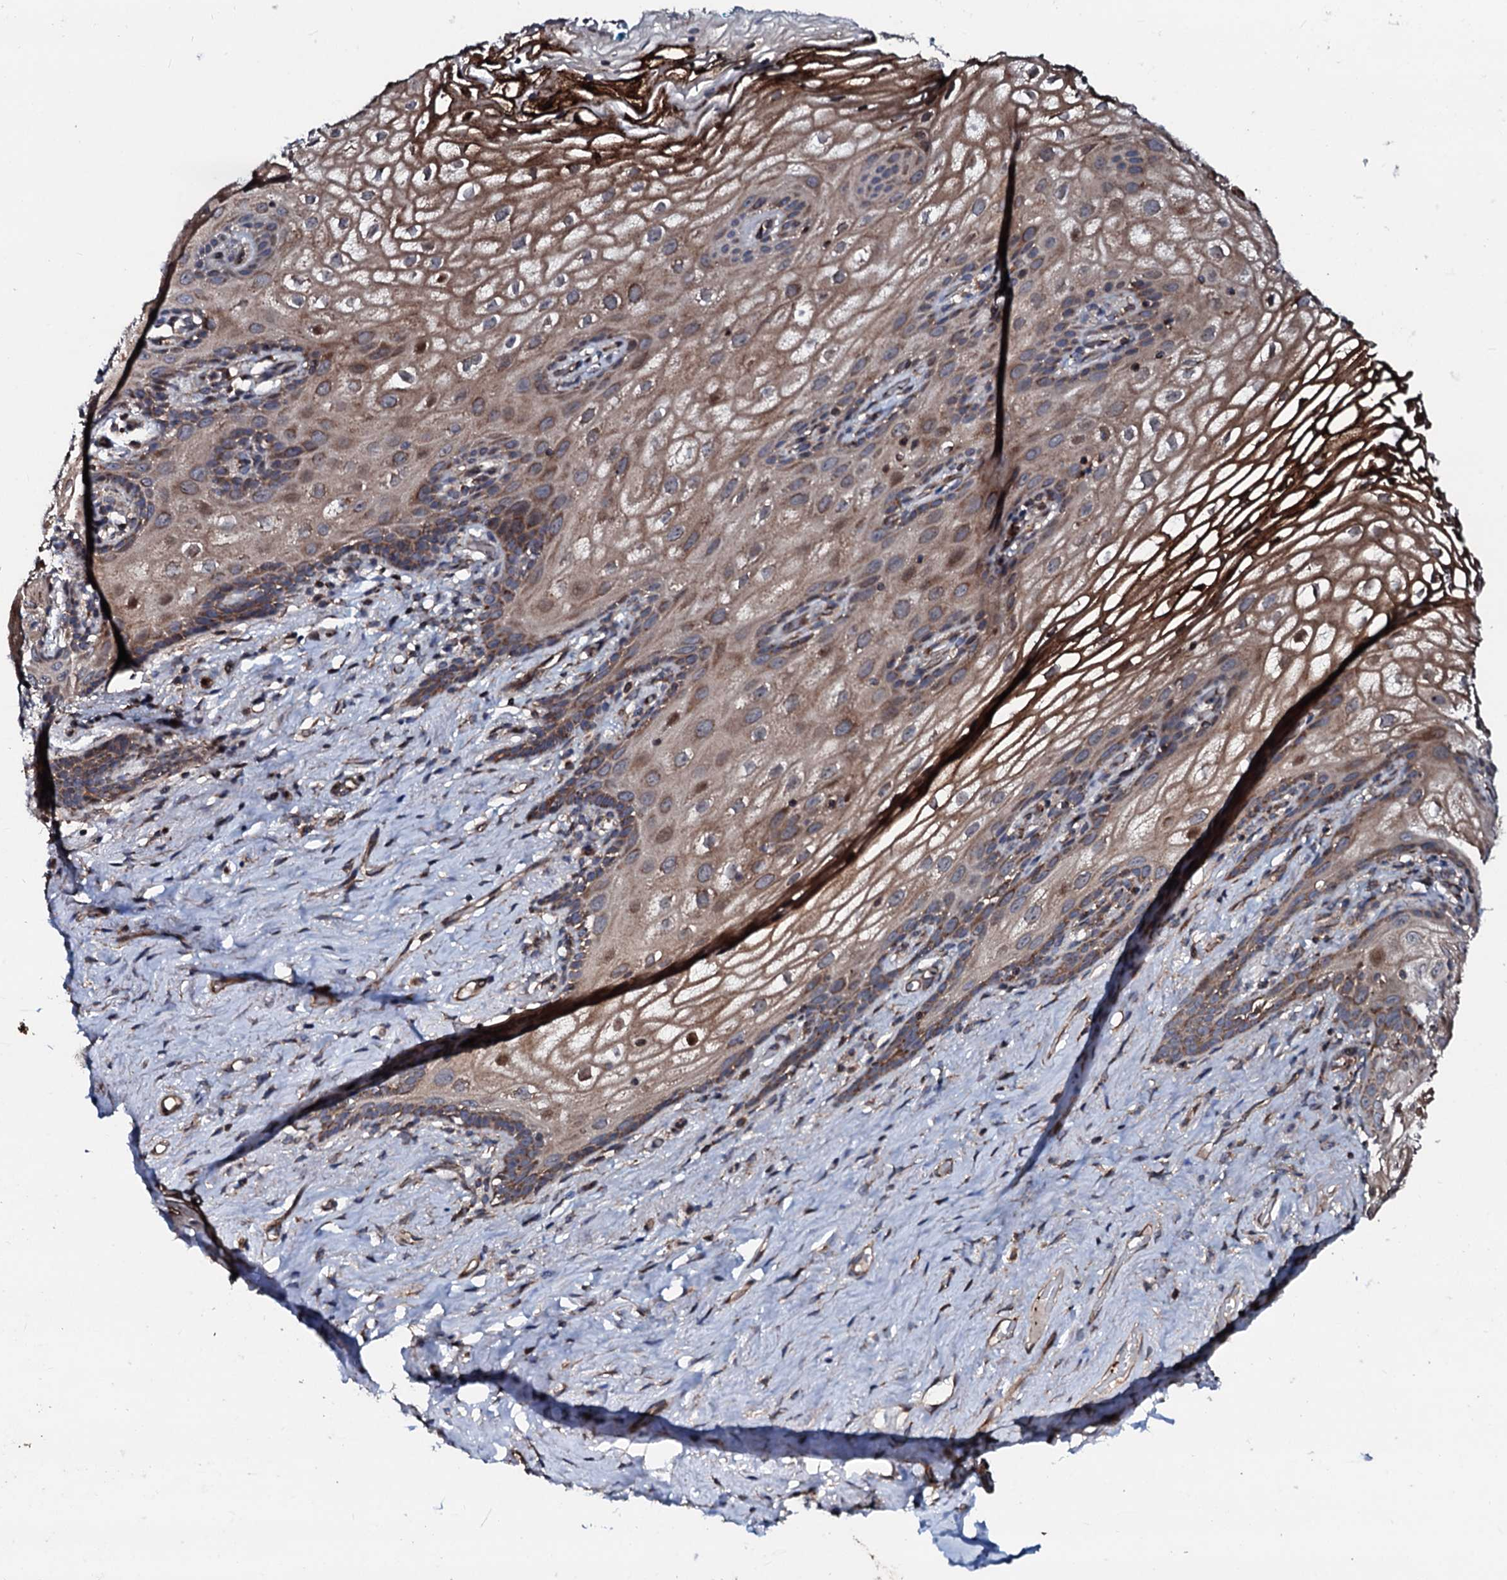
{"staining": {"intensity": "moderate", "quantity": ">75%", "location": "cytoplasmic/membranous"}, "tissue": "vagina", "cell_type": "Squamous epithelial cells", "image_type": "normal", "snomed": [{"axis": "morphology", "description": "Normal tissue, NOS"}, {"axis": "topography", "description": "Vagina"}, {"axis": "topography", "description": "Peripheral nerve tissue"}], "caption": "The immunohistochemical stain shows moderate cytoplasmic/membranous positivity in squamous epithelial cells of benign vagina.", "gene": "ENSG00000256591", "patient": {"sex": "female", "age": 71}}